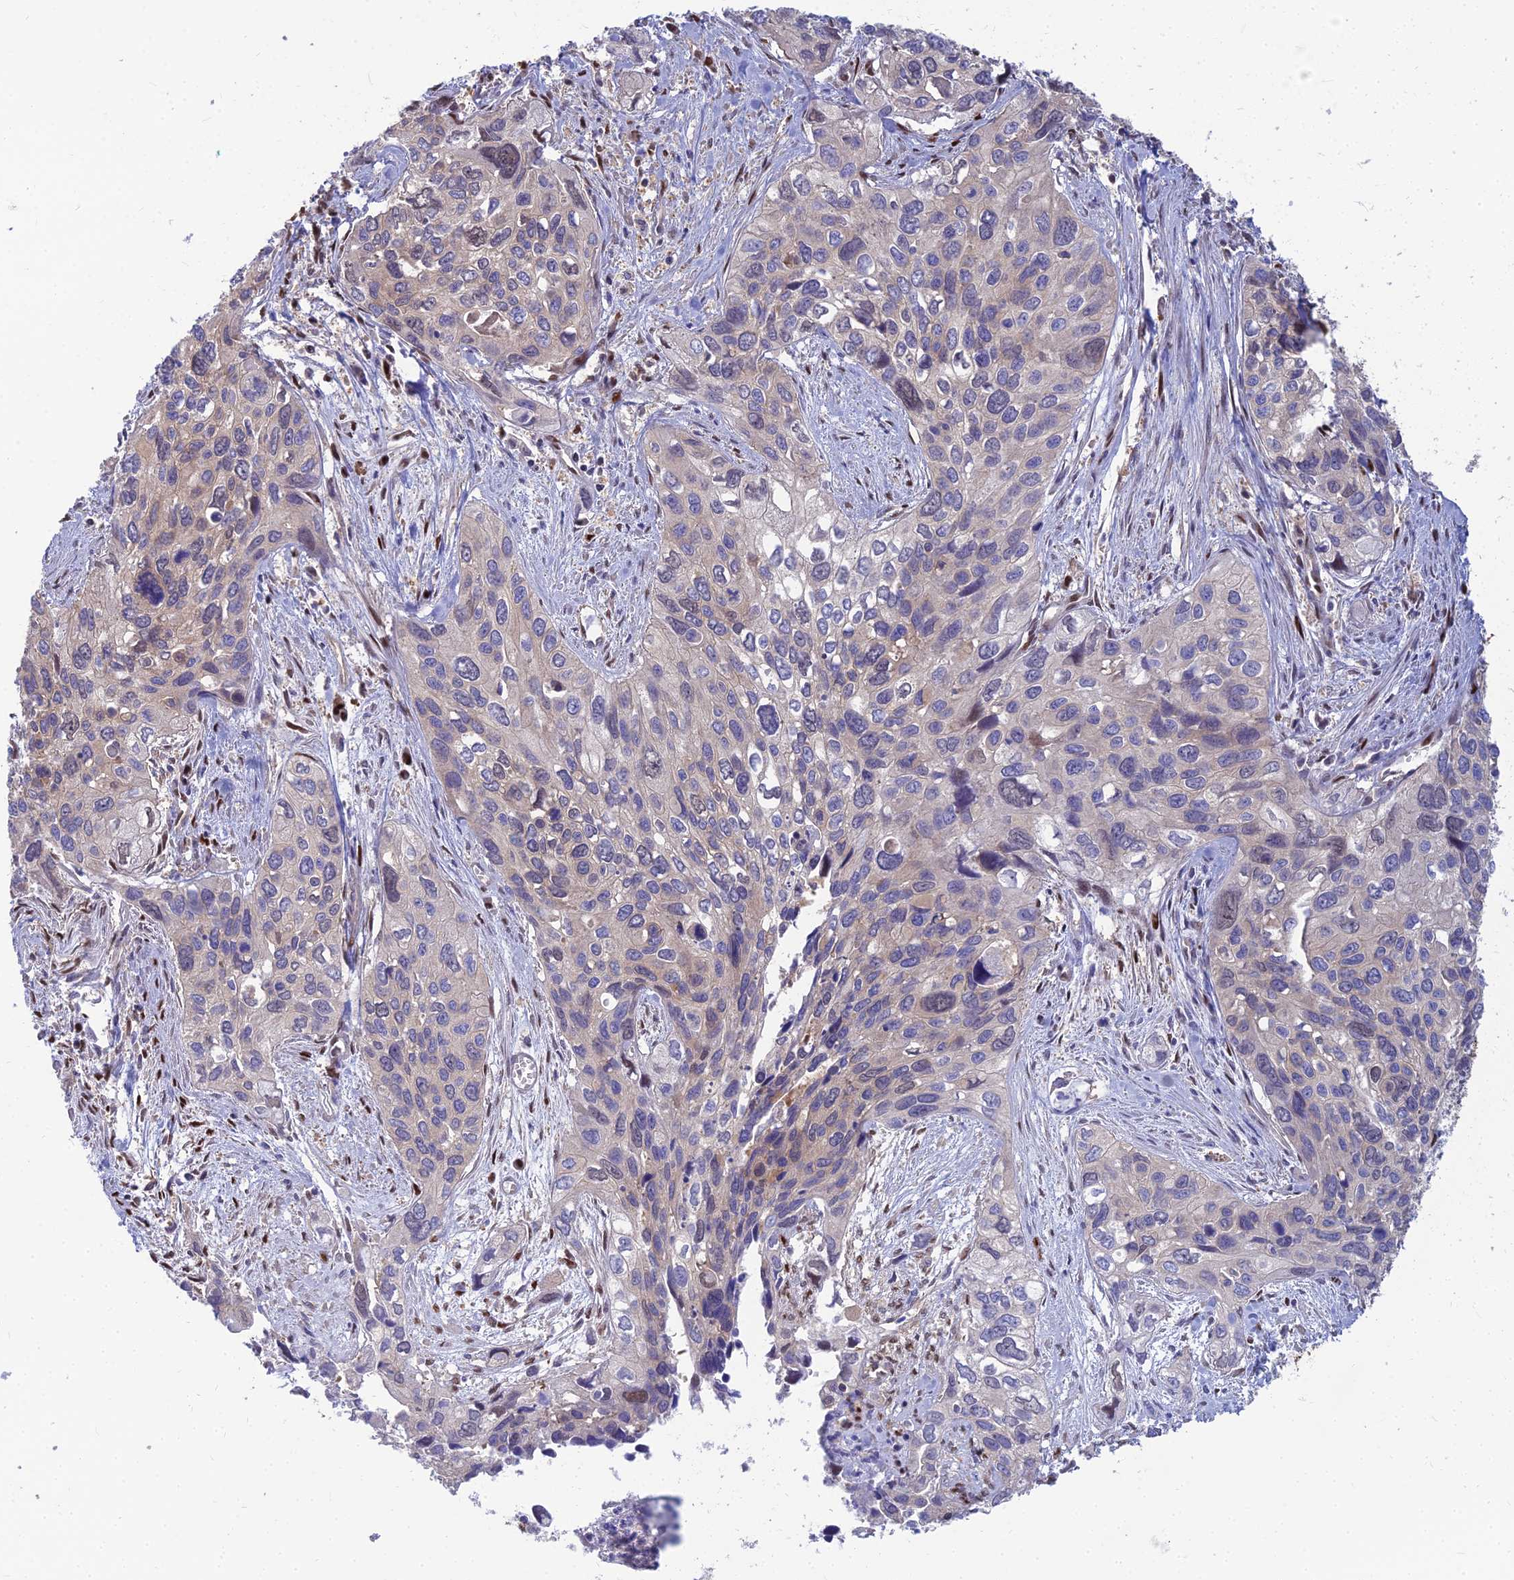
{"staining": {"intensity": "negative", "quantity": "none", "location": "none"}, "tissue": "cervical cancer", "cell_type": "Tumor cells", "image_type": "cancer", "snomed": [{"axis": "morphology", "description": "Squamous cell carcinoma, NOS"}, {"axis": "topography", "description": "Cervix"}], "caption": "Micrograph shows no significant protein staining in tumor cells of cervical squamous cell carcinoma. The staining is performed using DAB brown chromogen with nuclei counter-stained in using hematoxylin.", "gene": "DNPEP", "patient": {"sex": "female", "age": 55}}